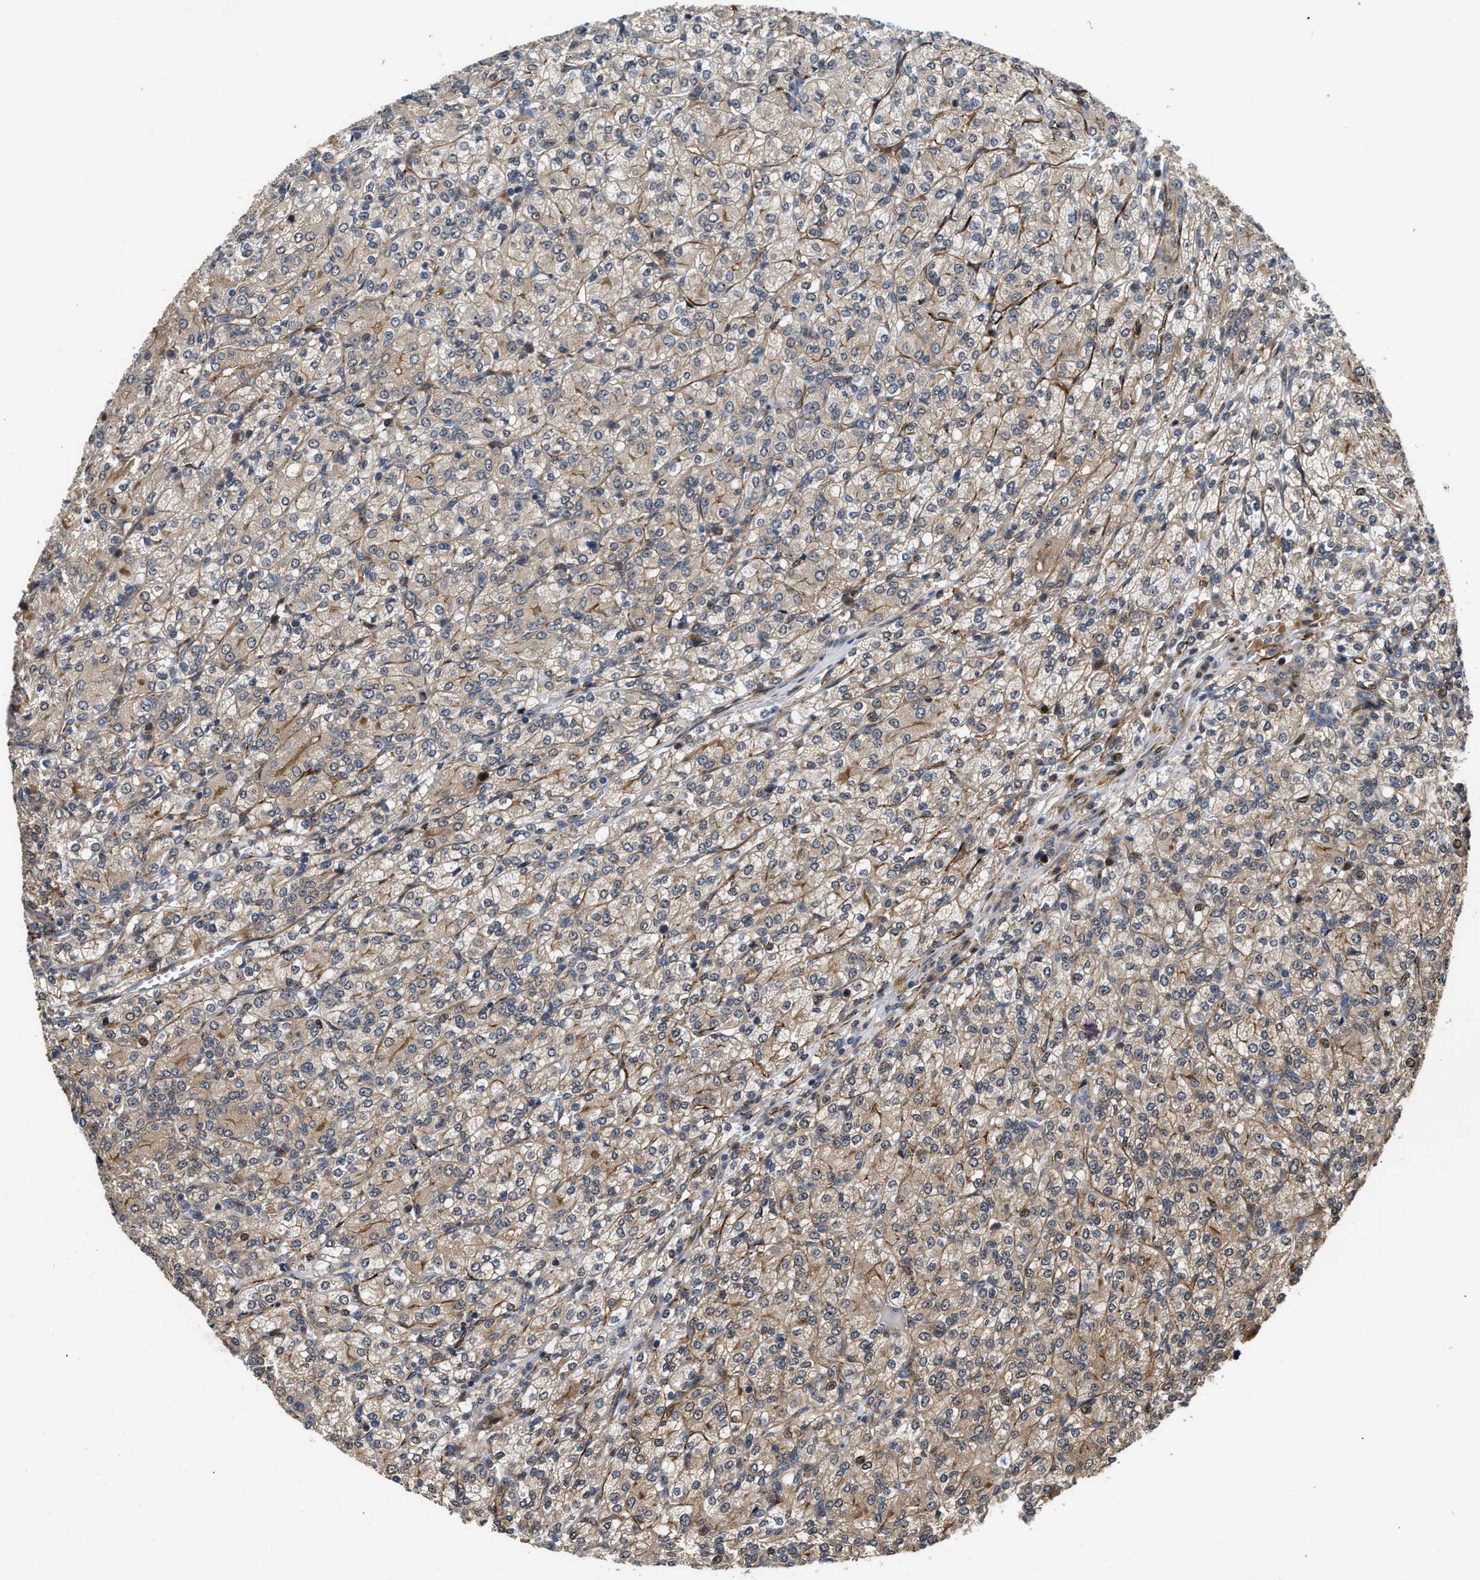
{"staining": {"intensity": "moderate", "quantity": "25%-75%", "location": "cytoplasmic/membranous"}, "tissue": "renal cancer", "cell_type": "Tumor cells", "image_type": "cancer", "snomed": [{"axis": "morphology", "description": "Adenocarcinoma, NOS"}, {"axis": "topography", "description": "Kidney"}], "caption": "Human renal adenocarcinoma stained with a protein marker exhibits moderate staining in tumor cells.", "gene": "ALDH3A2", "patient": {"sex": "male", "age": 77}}